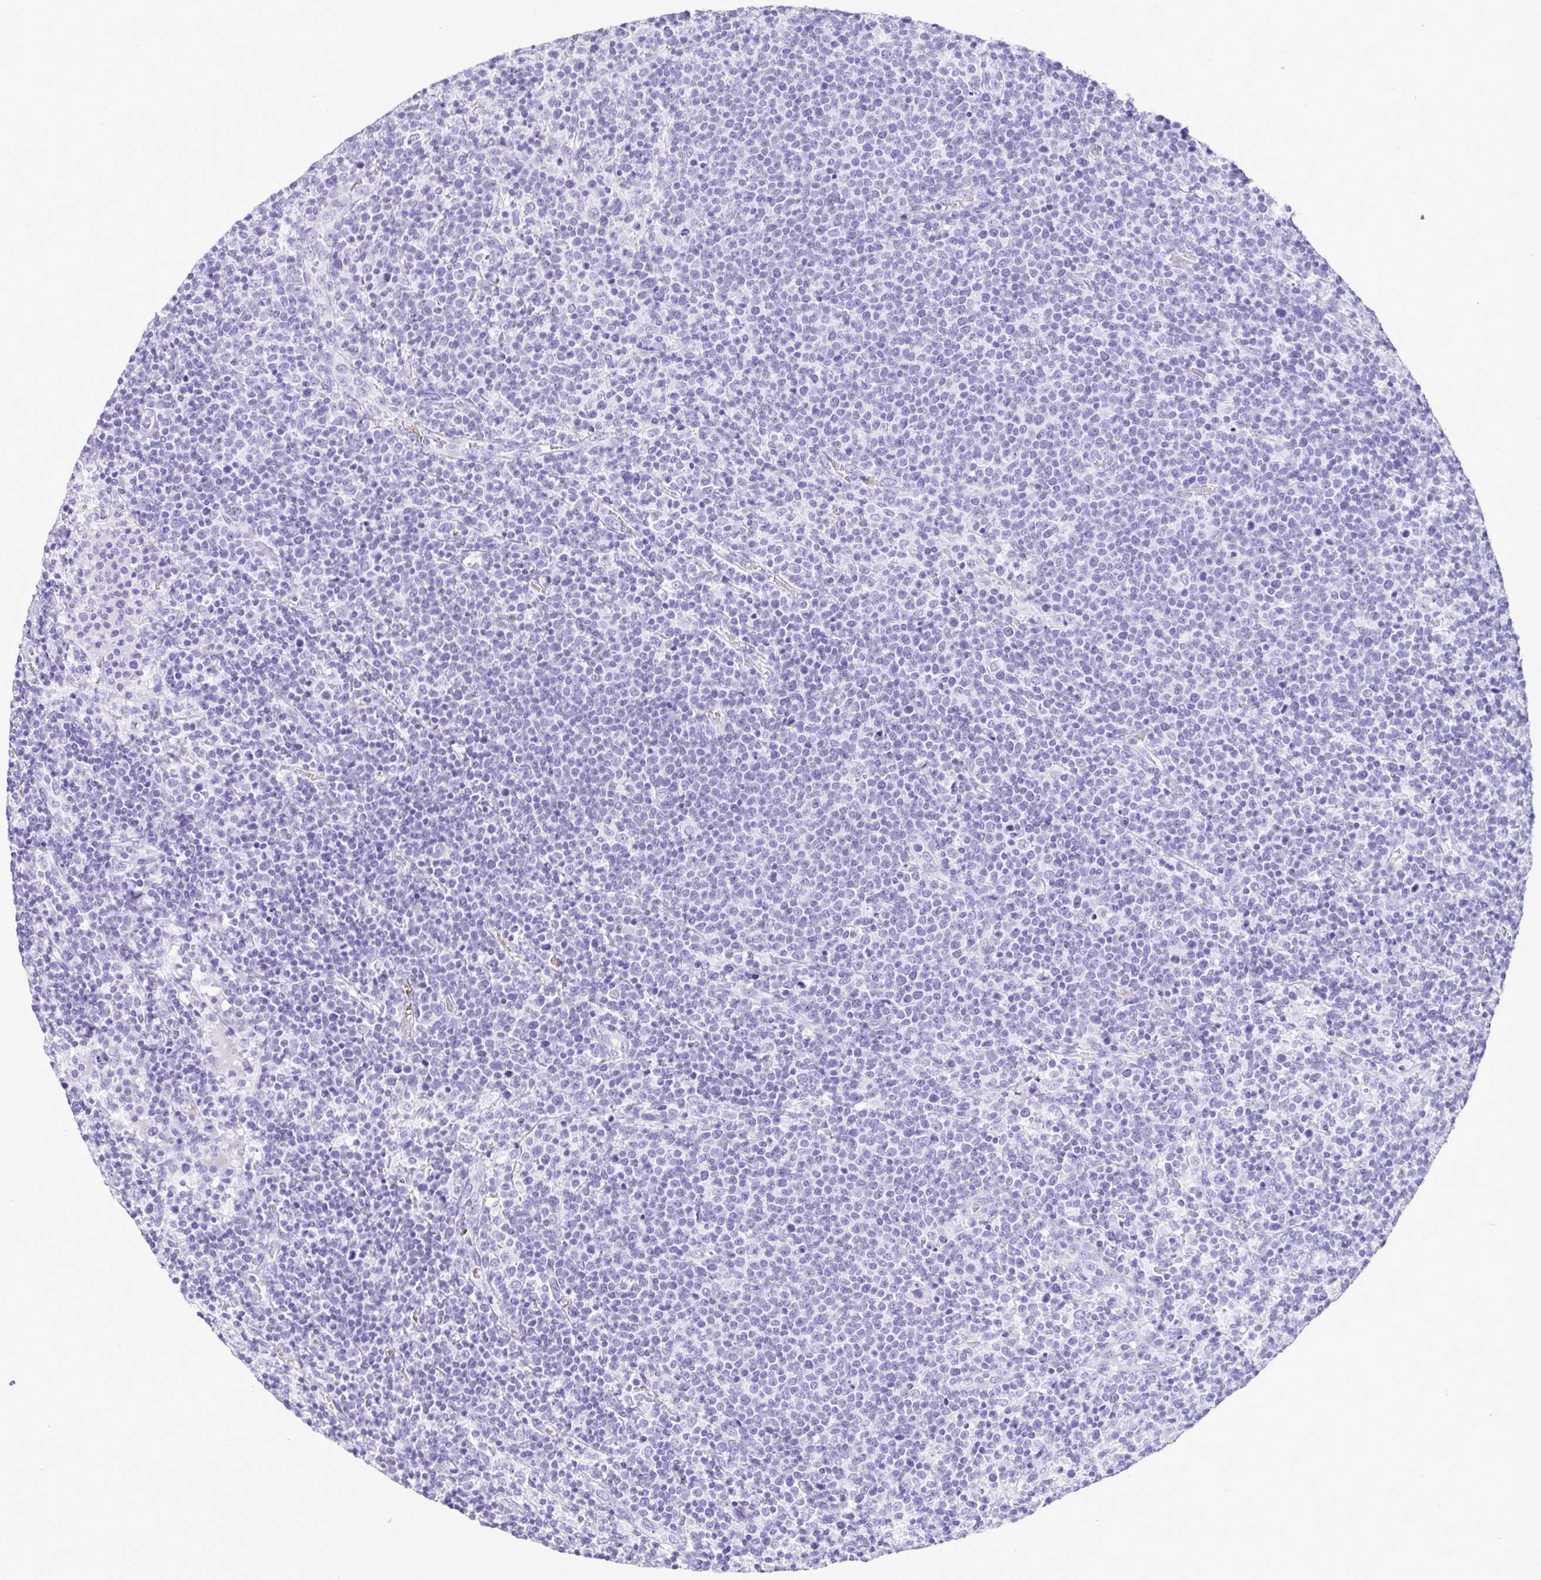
{"staining": {"intensity": "negative", "quantity": "none", "location": "none"}, "tissue": "lymphoma", "cell_type": "Tumor cells", "image_type": "cancer", "snomed": [{"axis": "morphology", "description": "Malignant lymphoma, non-Hodgkin's type, High grade"}, {"axis": "topography", "description": "Lymph node"}], "caption": "Tumor cells are negative for protein expression in human malignant lymphoma, non-Hodgkin's type (high-grade).", "gene": "SYT1", "patient": {"sex": "male", "age": 61}}